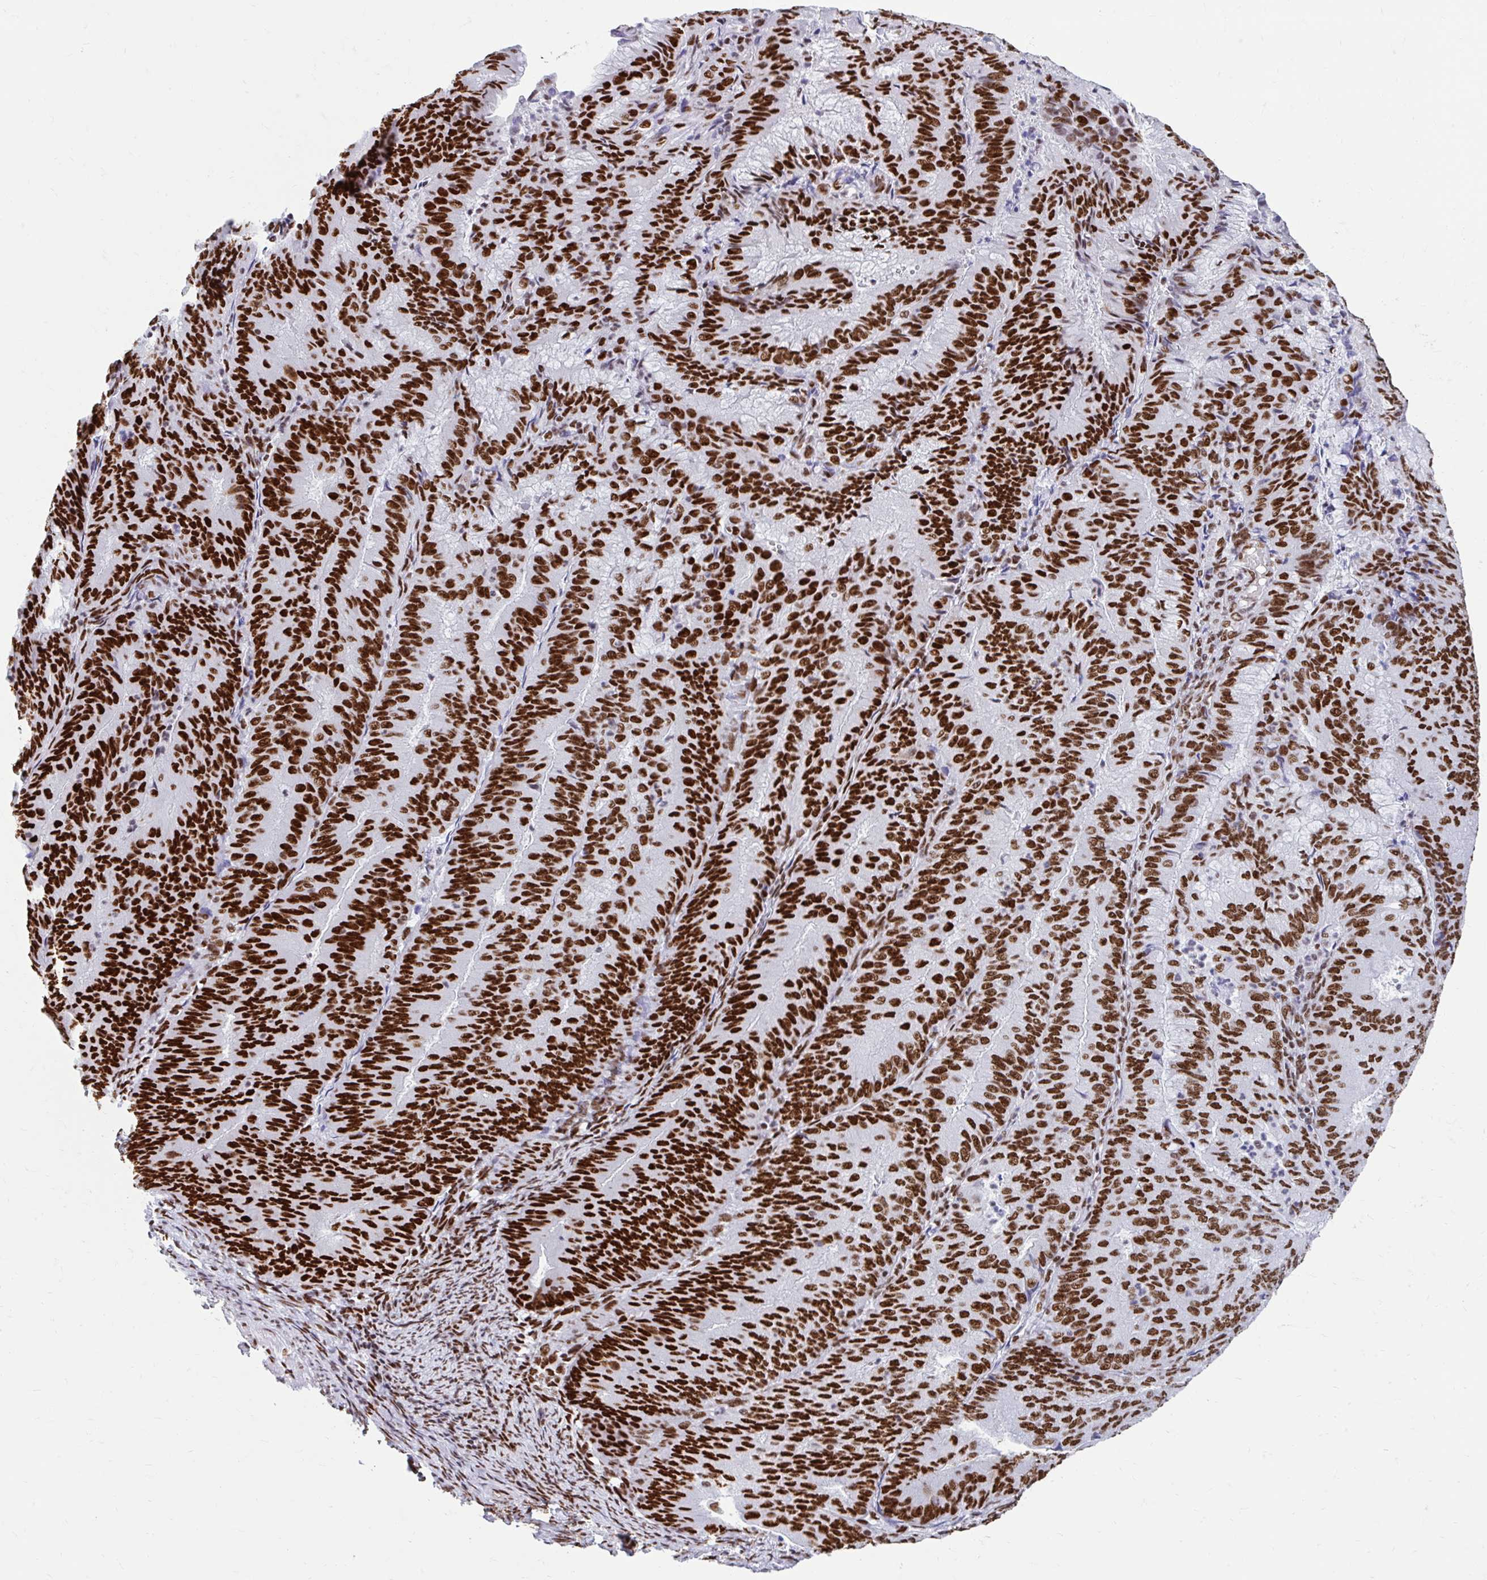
{"staining": {"intensity": "strong", "quantity": ">75%", "location": "nuclear"}, "tissue": "endometrial cancer", "cell_type": "Tumor cells", "image_type": "cancer", "snomed": [{"axis": "morphology", "description": "Adenocarcinoma, NOS"}, {"axis": "topography", "description": "Endometrium"}], "caption": "Immunohistochemical staining of human endometrial cancer (adenocarcinoma) reveals high levels of strong nuclear protein positivity in approximately >75% of tumor cells.", "gene": "KHDRBS1", "patient": {"sex": "female", "age": 57}}